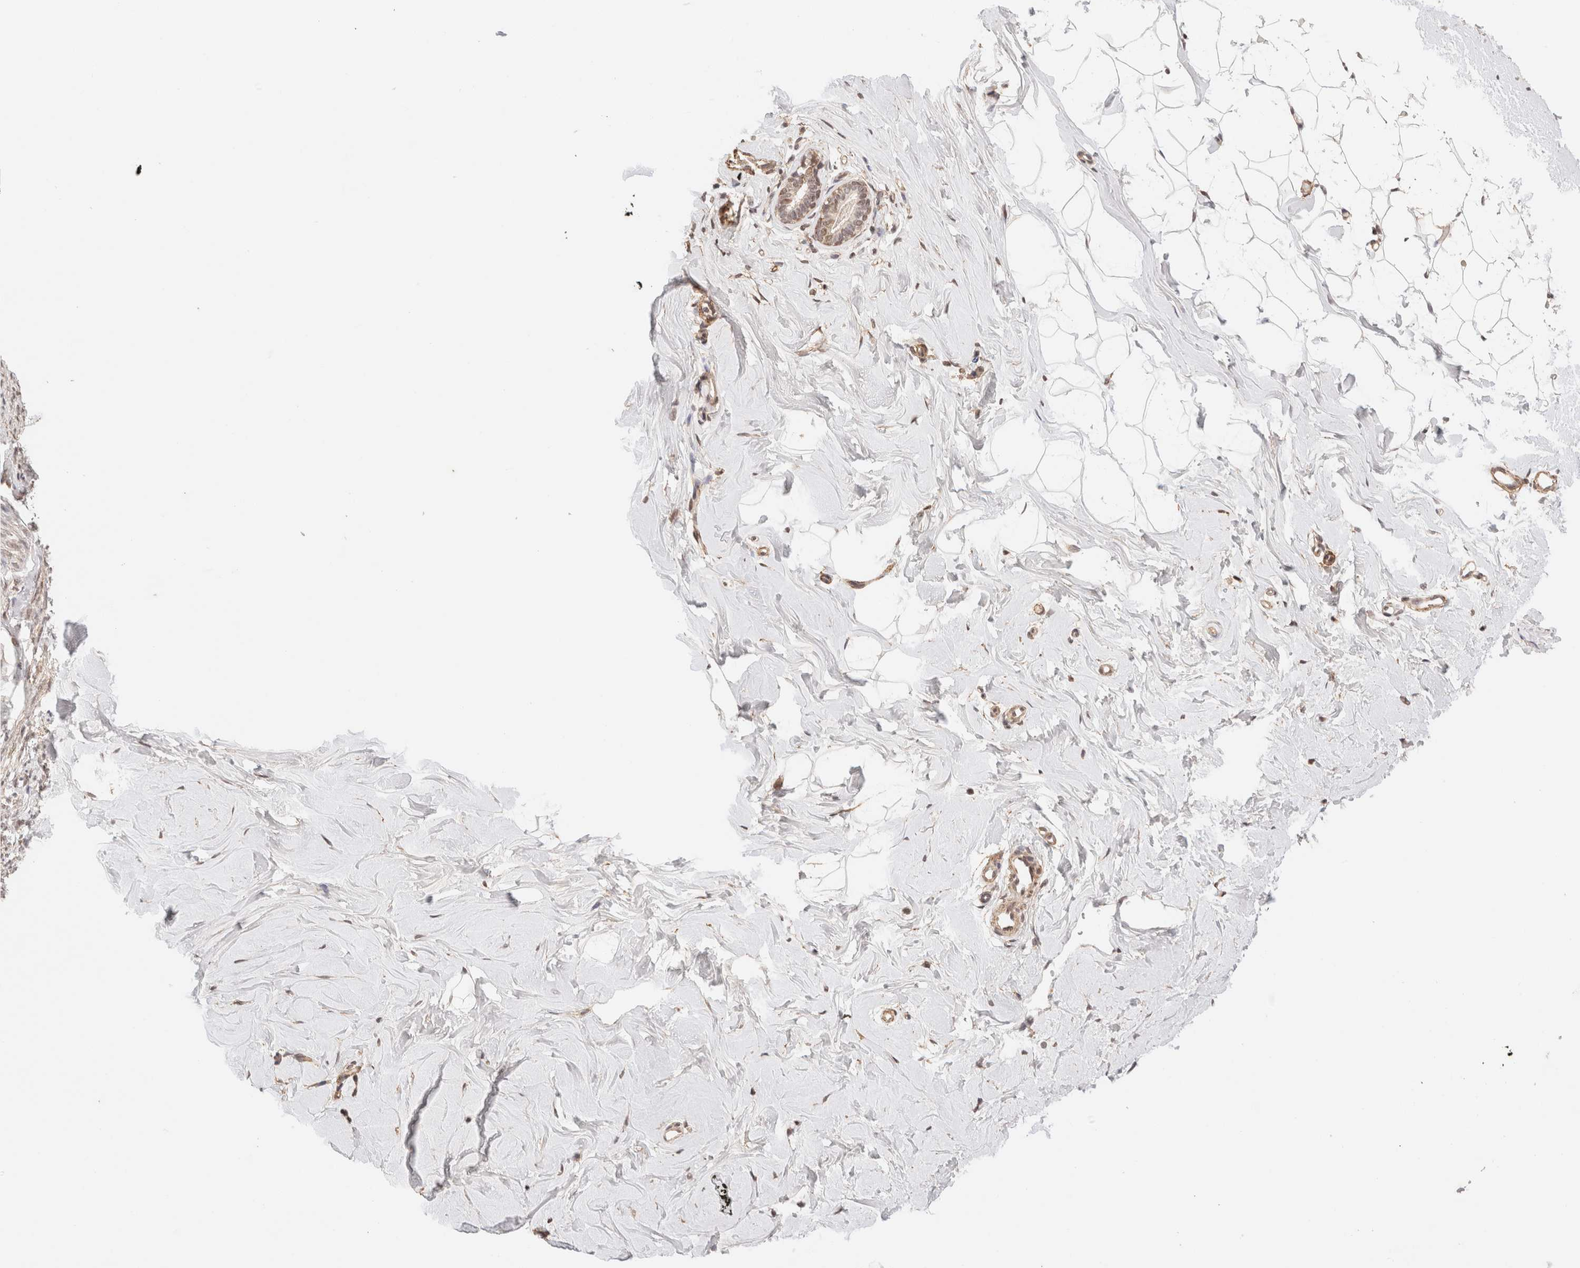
{"staining": {"intensity": "weak", "quantity": ">75%", "location": "nuclear"}, "tissue": "breast", "cell_type": "Adipocytes", "image_type": "normal", "snomed": [{"axis": "morphology", "description": "Normal tissue, NOS"}, {"axis": "topography", "description": "Breast"}], "caption": "The photomicrograph shows immunohistochemical staining of unremarkable breast. There is weak nuclear positivity is seen in about >75% of adipocytes. The protein is shown in brown color, while the nuclei are stained blue.", "gene": "BRPF3", "patient": {"sex": "female", "age": 23}}